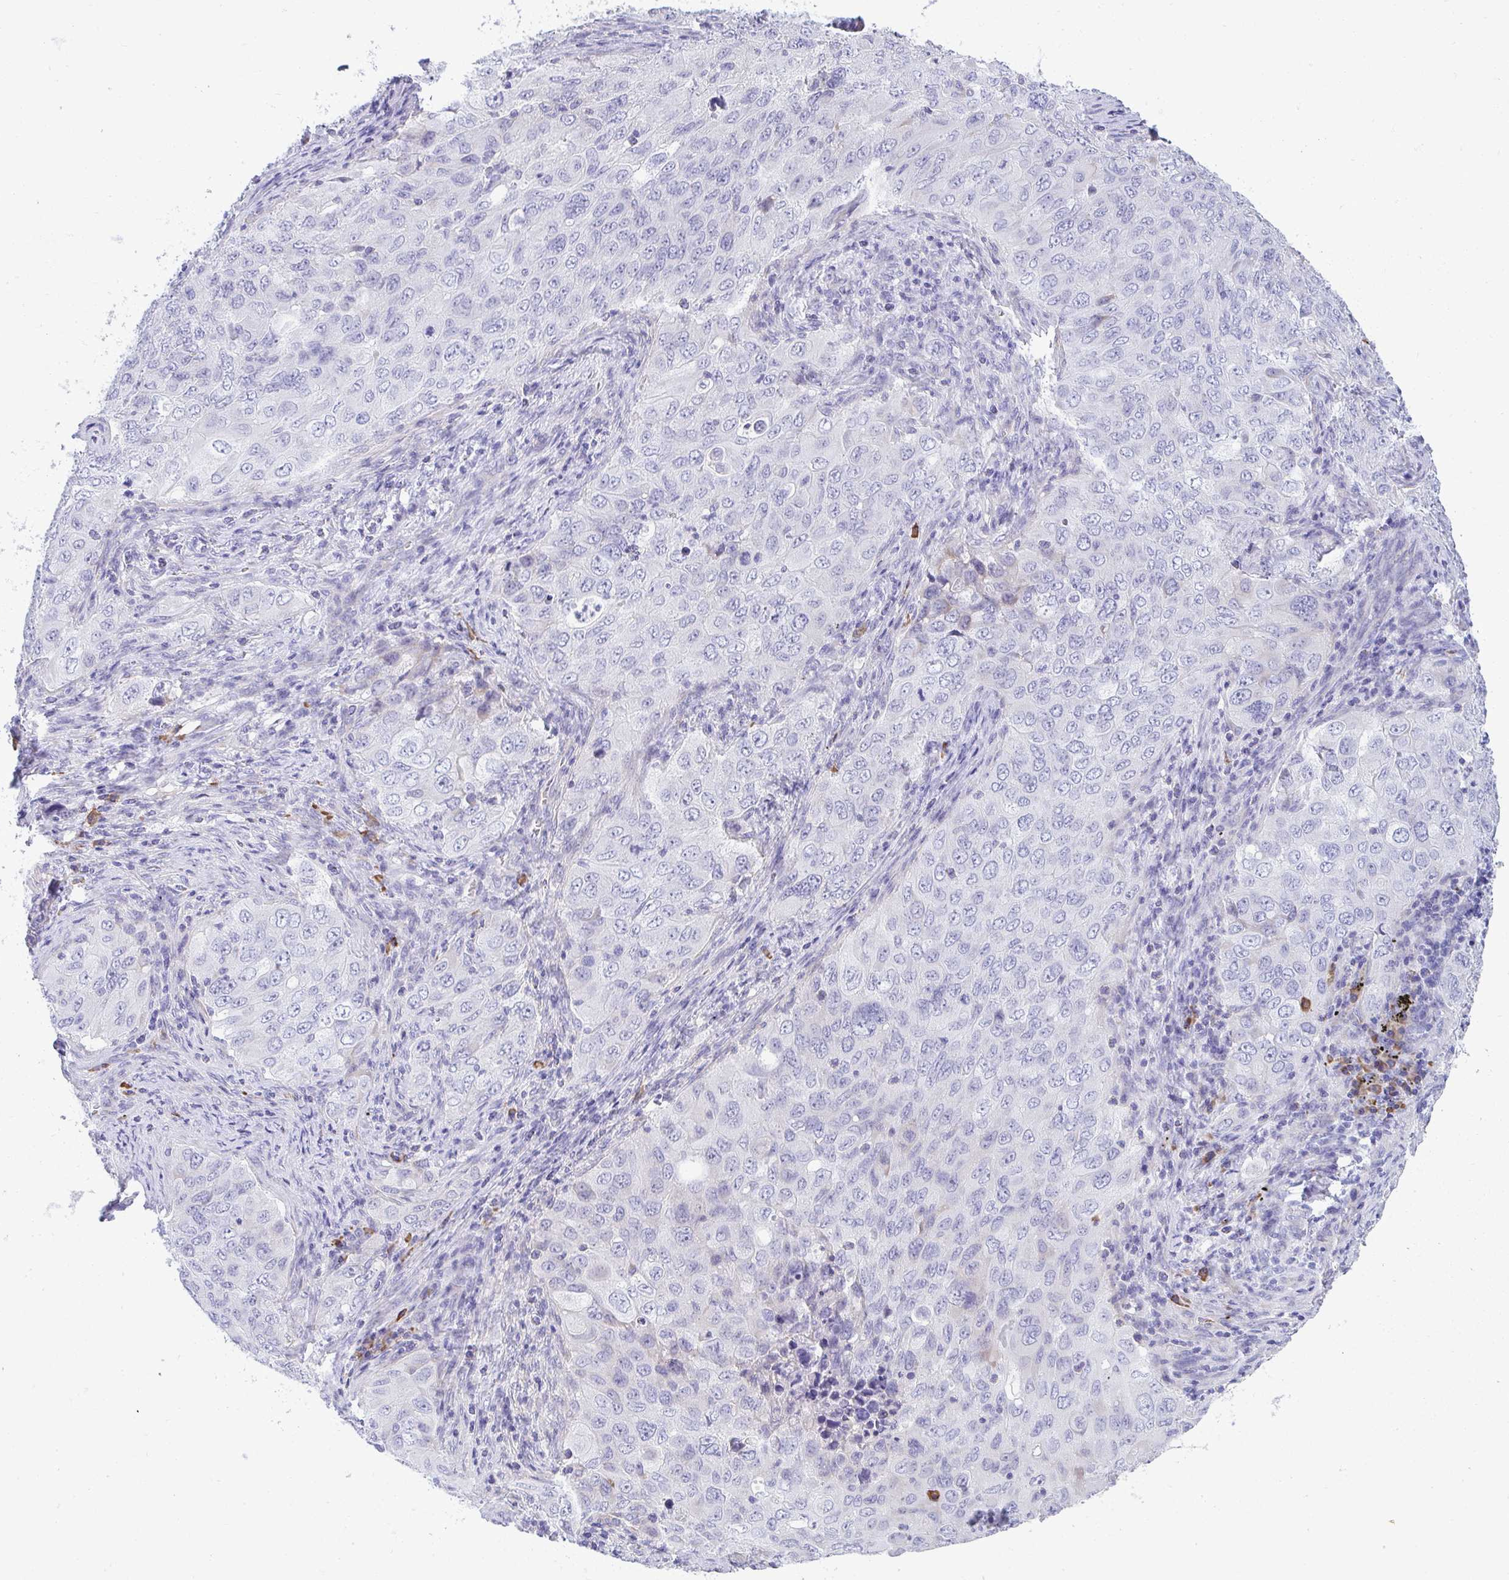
{"staining": {"intensity": "negative", "quantity": "none", "location": "none"}, "tissue": "lung cancer", "cell_type": "Tumor cells", "image_type": "cancer", "snomed": [{"axis": "morphology", "description": "Adenocarcinoma, NOS"}, {"axis": "morphology", "description": "Adenocarcinoma, metastatic, NOS"}, {"axis": "topography", "description": "Lymph node"}, {"axis": "topography", "description": "Lung"}], "caption": "Tumor cells are negative for brown protein staining in lung adenocarcinoma.", "gene": "PUS7L", "patient": {"sex": "female", "age": 42}}